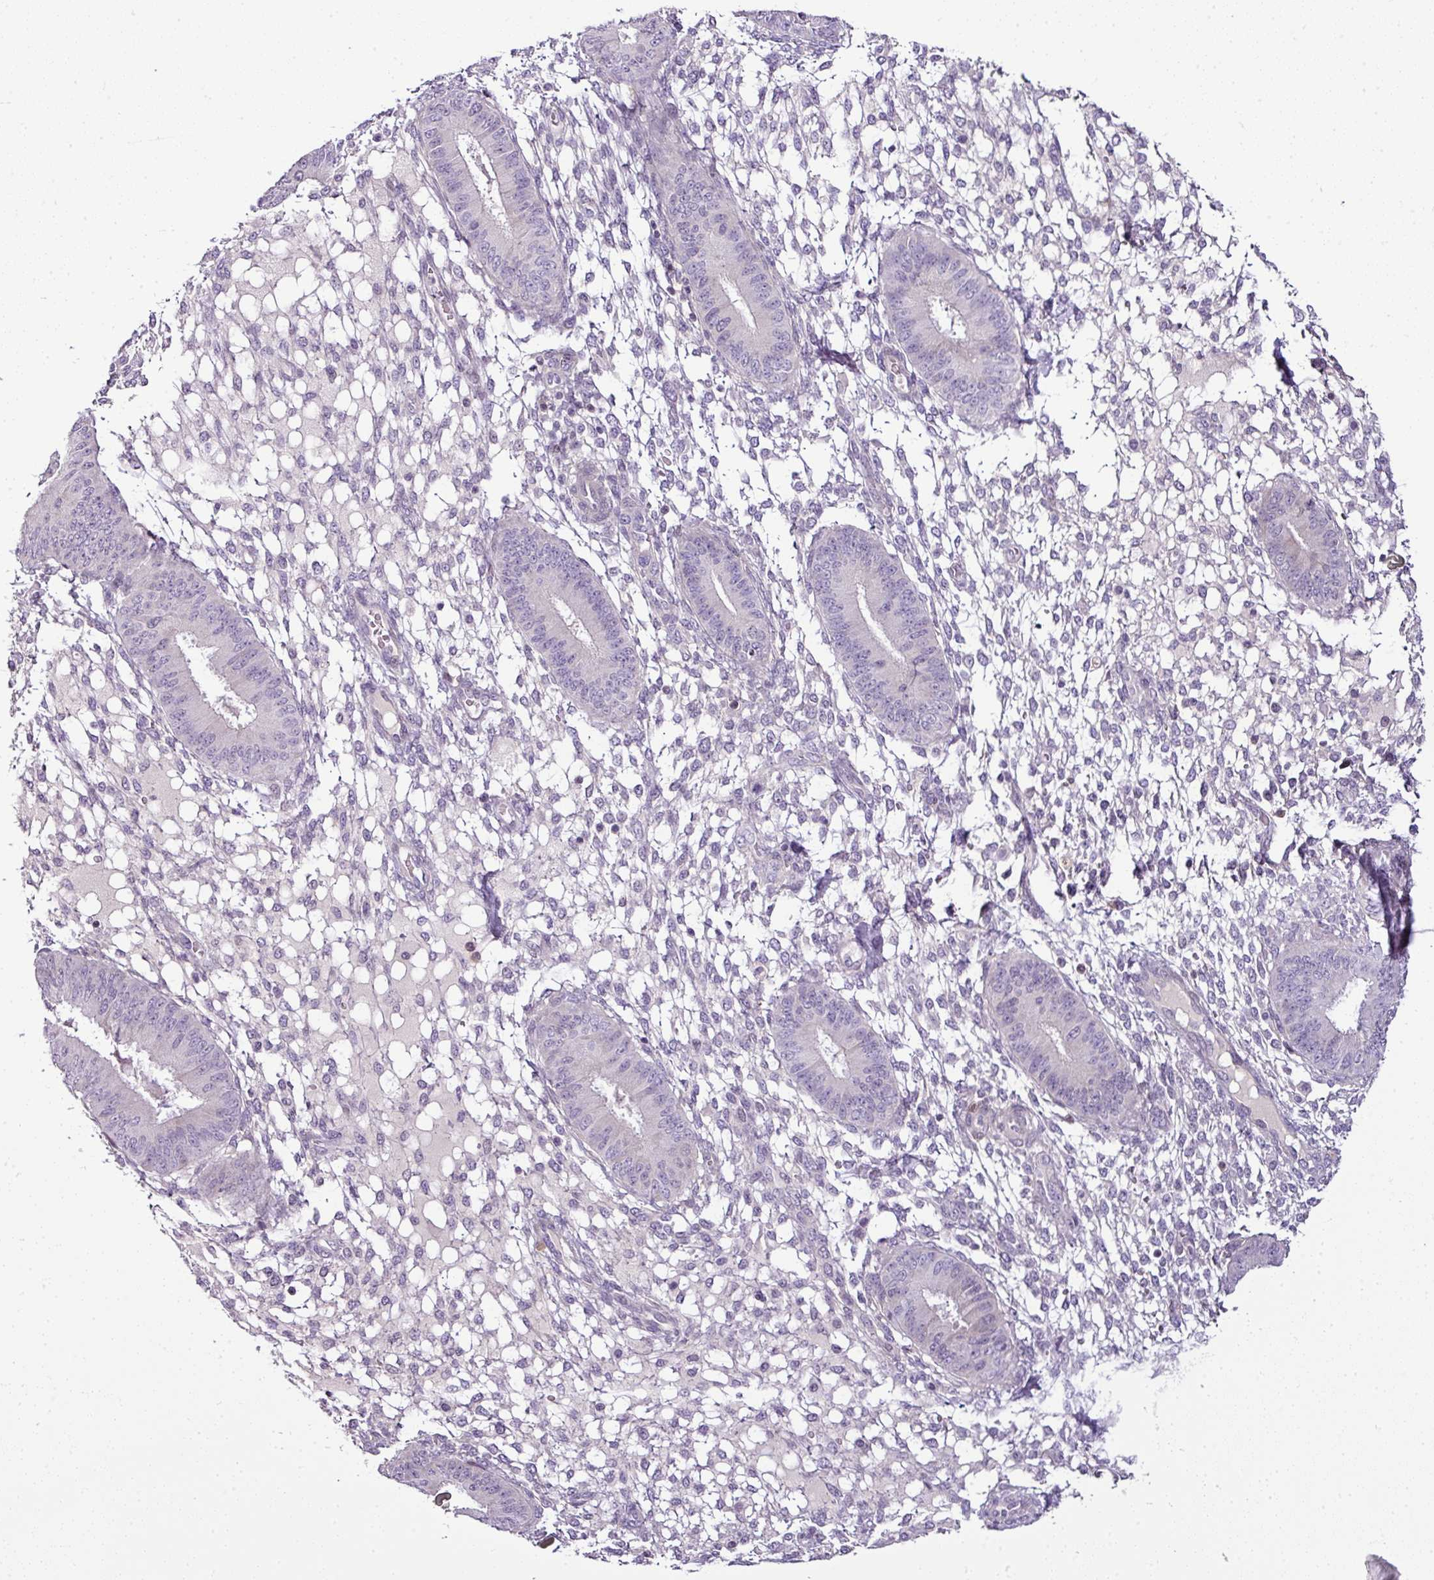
{"staining": {"intensity": "negative", "quantity": "none", "location": "none"}, "tissue": "endometrium", "cell_type": "Cells in endometrial stroma", "image_type": "normal", "snomed": [{"axis": "morphology", "description": "Normal tissue, NOS"}, {"axis": "topography", "description": "Endometrium"}], "caption": "Cells in endometrial stroma show no significant protein expression in normal endometrium. (DAB immunohistochemistry (IHC), high magnification).", "gene": "TEX30", "patient": {"sex": "female", "age": 49}}